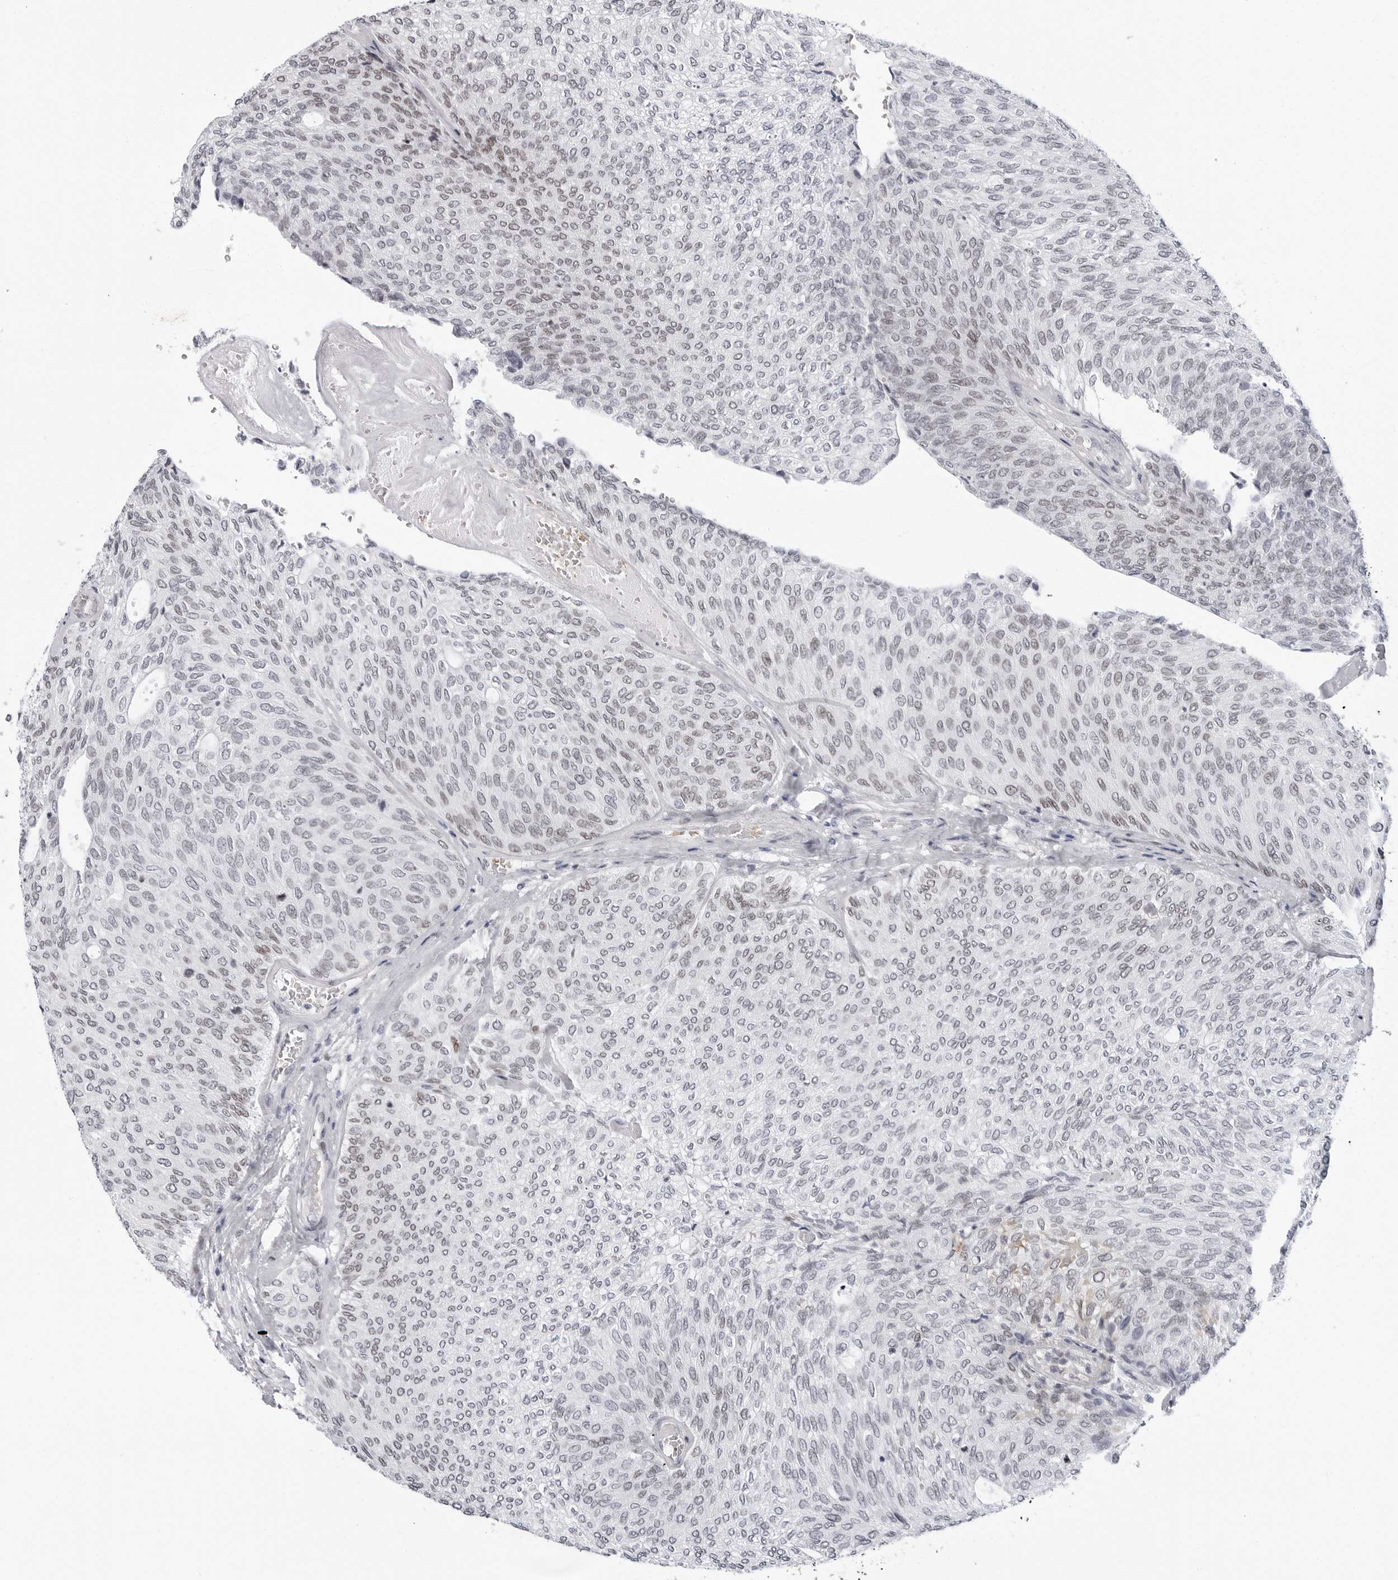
{"staining": {"intensity": "moderate", "quantity": "25%-75%", "location": "nuclear"}, "tissue": "urothelial cancer", "cell_type": "Tumor cells", "image_type": "cancer", "snomed": [{"axis": "morphology", "description": "Urothelial carcinoma, Low grade"}, {"axis": "topography", "description": "Urinary bladder"}], "caption": "Immunohistochemistry (IHC) histopathology image of human urothelial cancer stained for a protein (brown), which exhibits medium levels of moderate nuclear staining in approximately 25%-75% of tumor cells.", "gene": "VEZF1", "patient": {"sex": "female", "age": 79}}